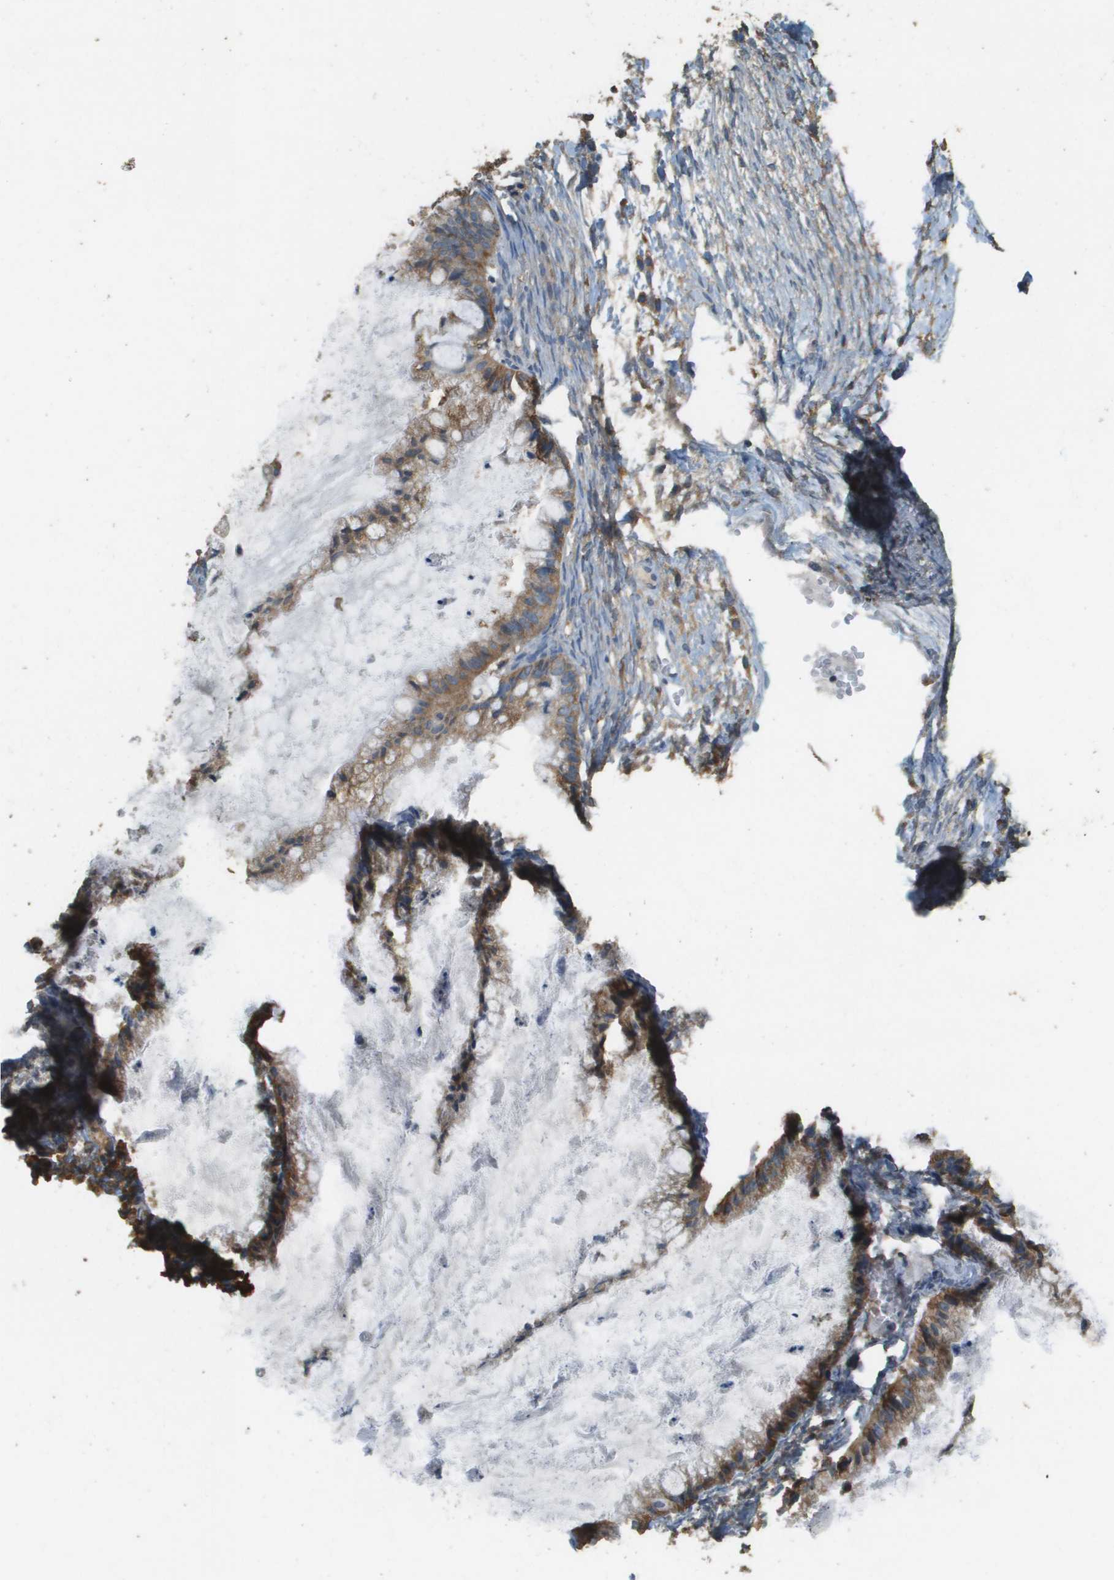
{"staining": {"intensity": "moderate", "quantity": ">75%", "location": "cytoplasmic/membranous"}, "tissue": "ovarian cancer", "cell_type": "Tumor cells", "image_type": "cancer", "snomed": [{"axis": "morphology", "description": "Cystadenocarcinoma, mucinous, NOS"}, {"axis": "topography", "description": "Ovary"}], "caption": "DAB (3,3'-diaminobenzidine) immunohistochemical staining of ovarian cancer (mucinous cystadenocarcinoma) displays moderate cytoplasmic/membranous protein positivity in about >75% of tumor cells.", "gene": "MS4A7", "patient": {"sex": "female", "age": 57}}